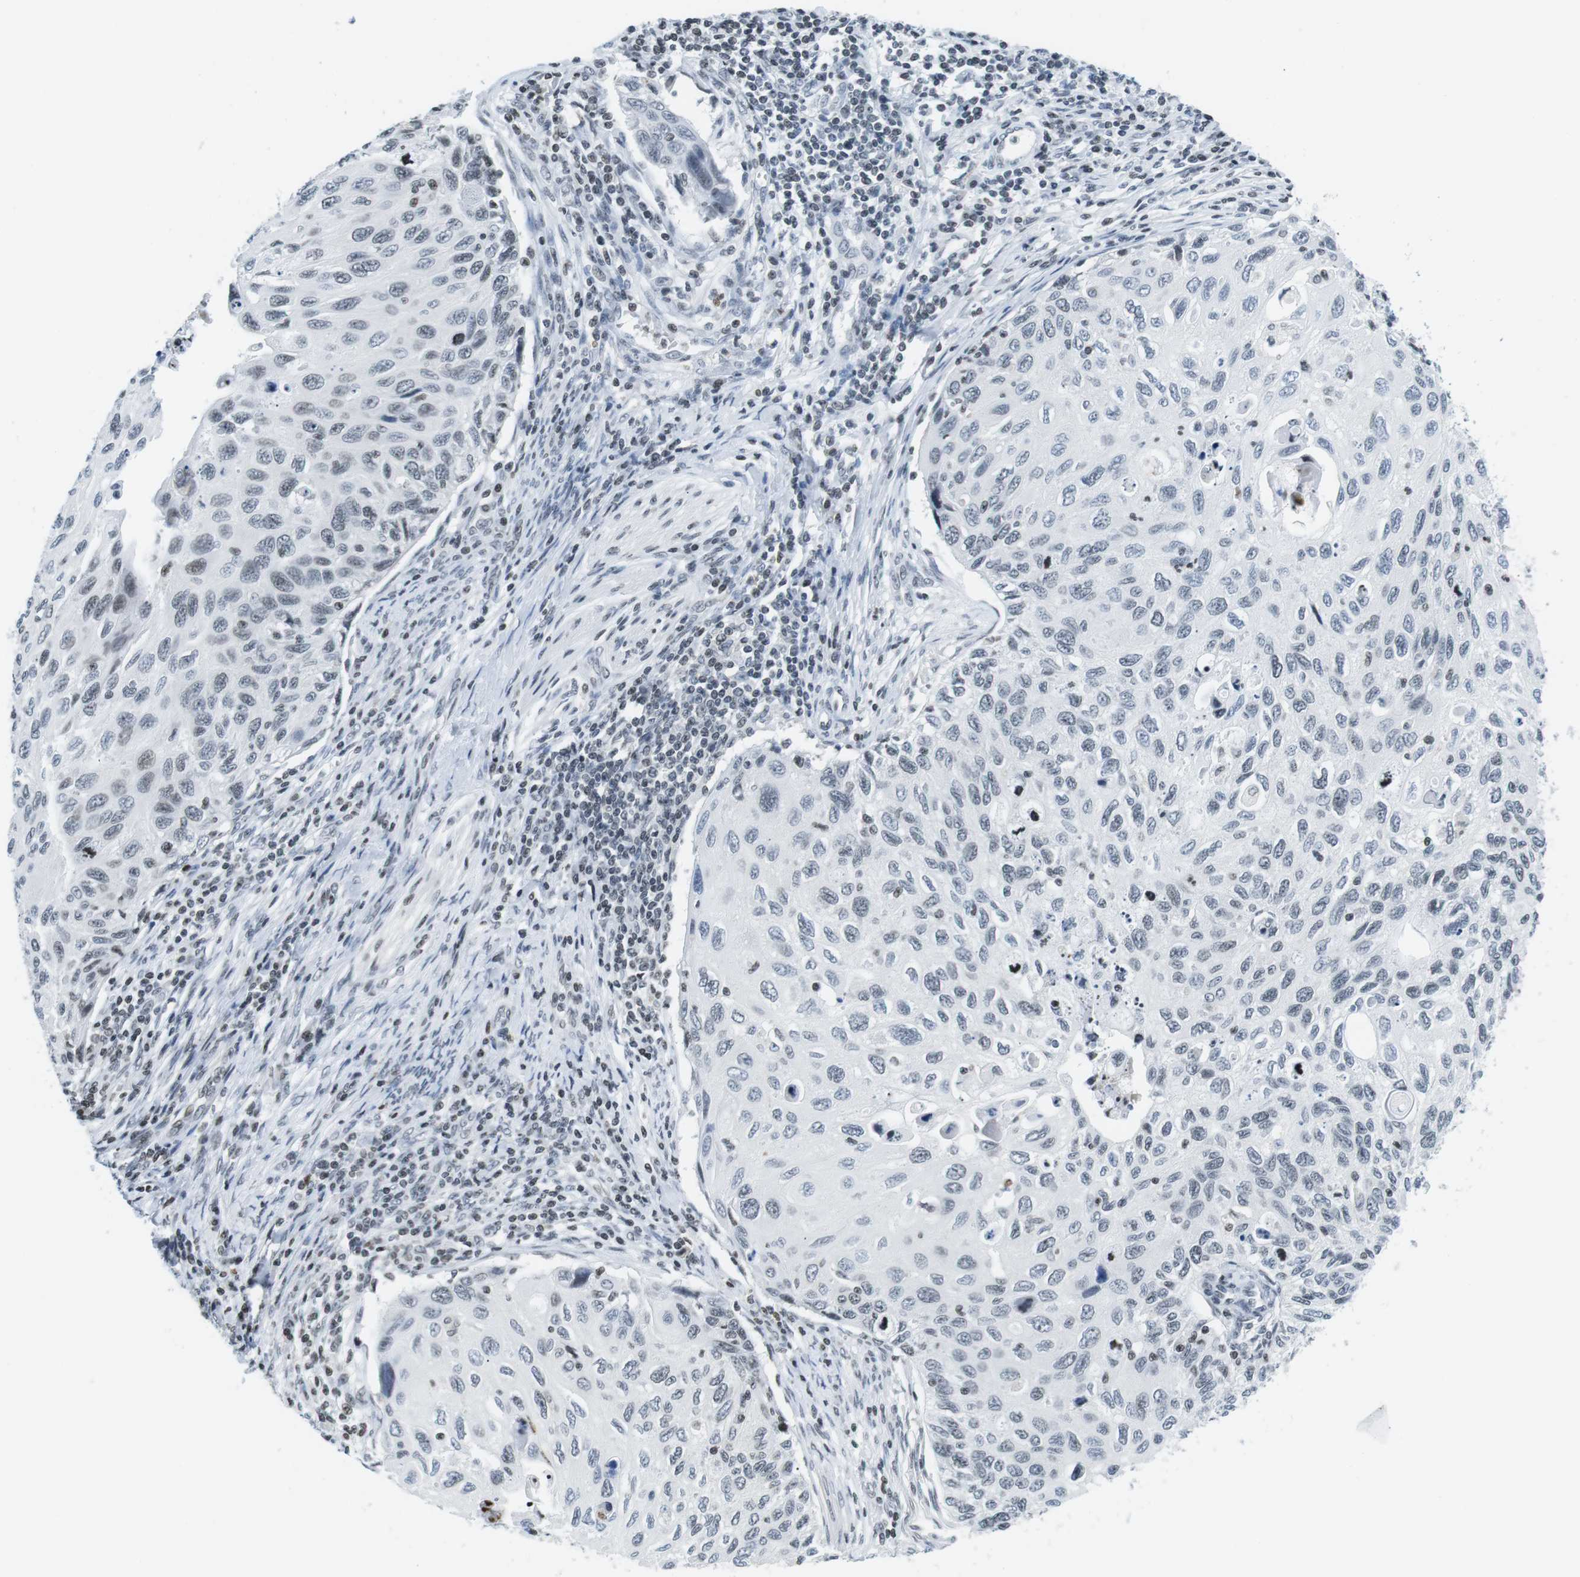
{"staining": {"intensity": "negative", "quantity": "none", "location": "none"}, "tissue": "cervical cancer", "cell_type": "Tumor cells", "image_type": "cancer", "snomed": [{"axis": "morphology", "description": "Squamous cell carcinoma, NOS"}, {"axis": "topography", "description": "Cervix"}], "caption": "This is an immunohistochemistry (IHC) micrograph of squamous cell carcinoma (cervical). There is no expression in tumor cells.", "gene": "E2F2", "patient": {"sex": "female", "age": 70}}